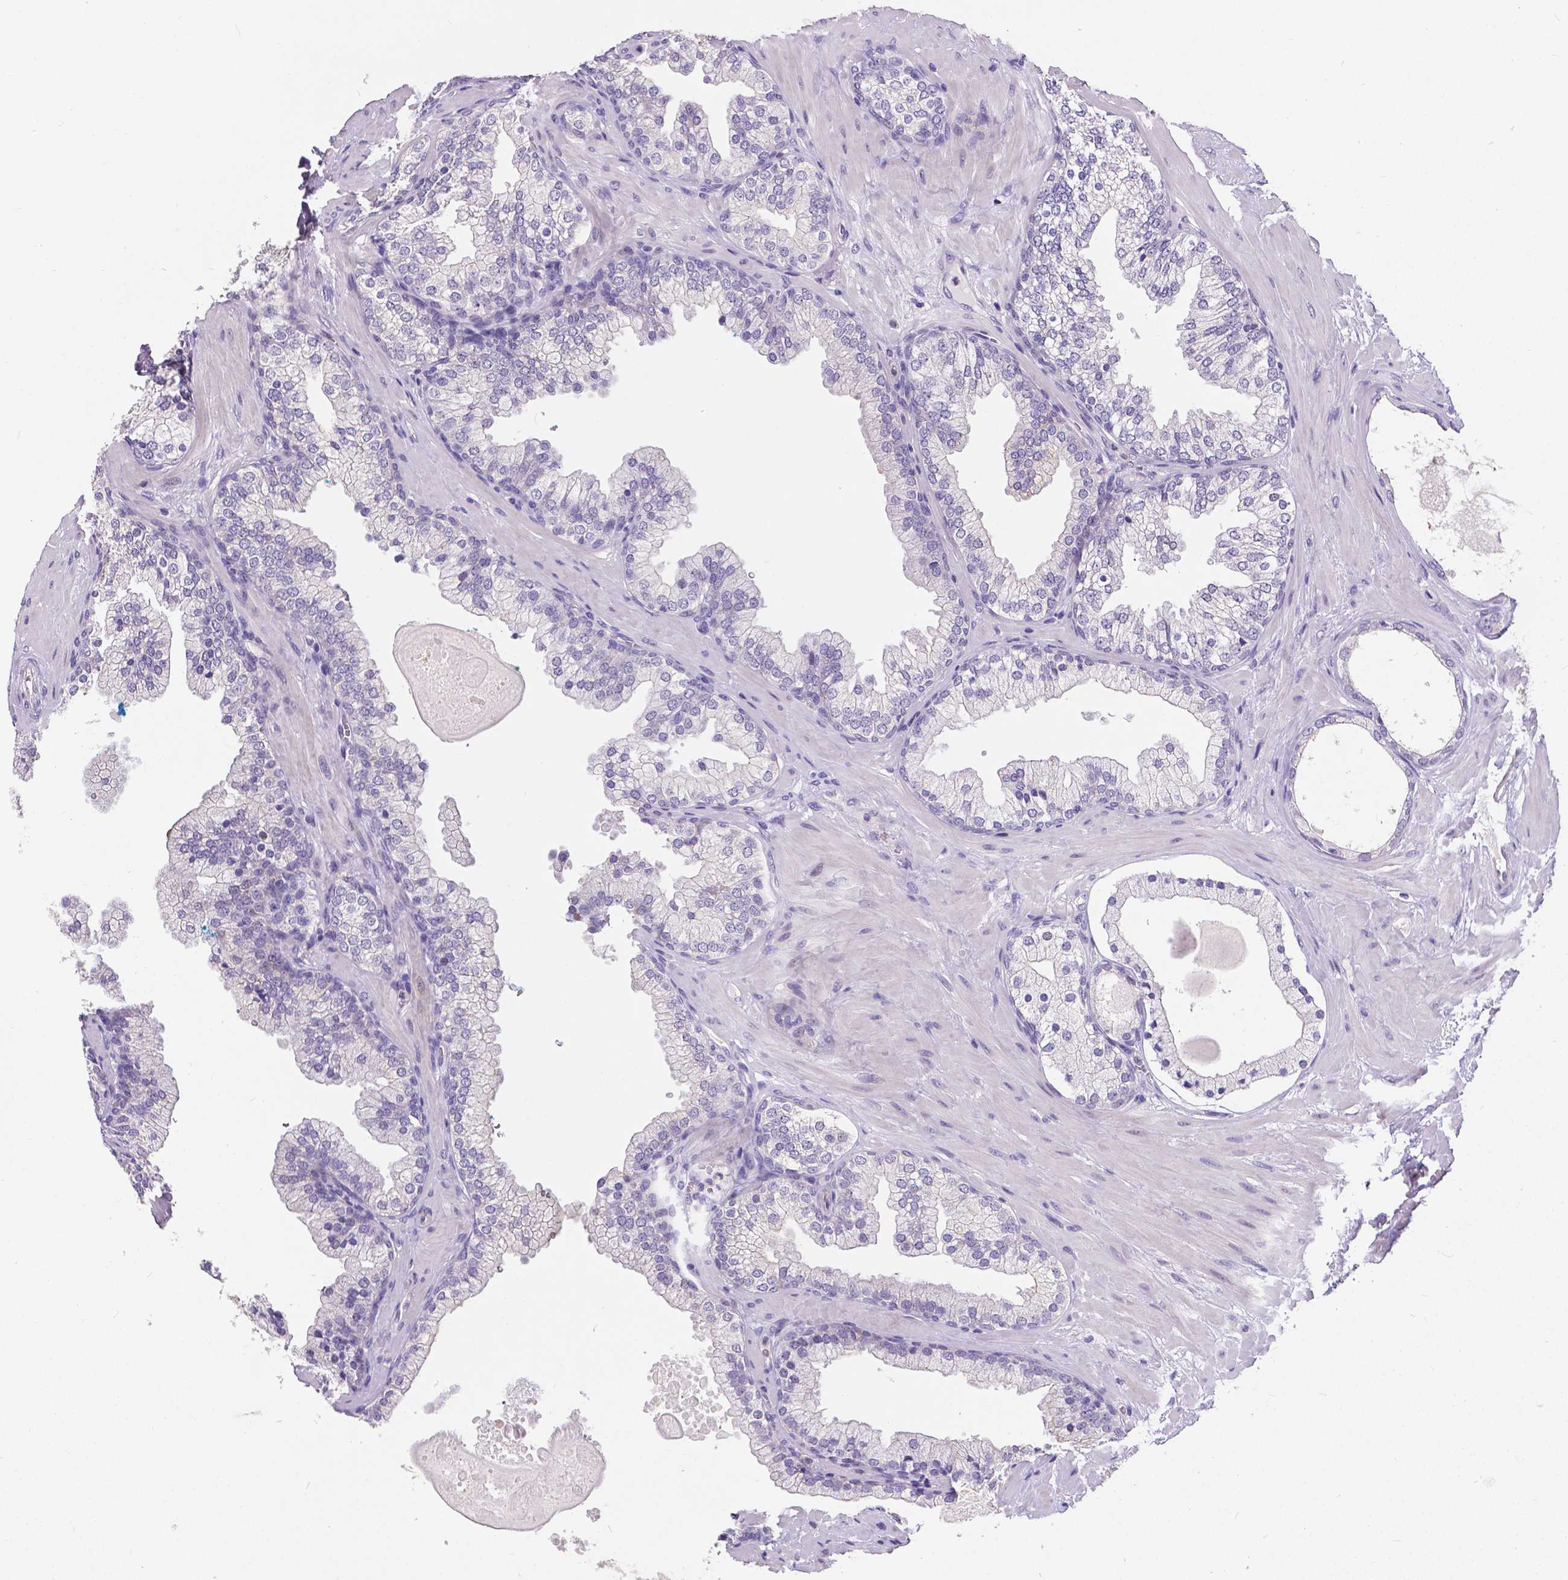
{"staining": {"intensity": "weak", "quantity": "<25%", "location": "cytoplasmic/membranous"}, "tissue": "prostate", "cell_type": "Glandular cells", "image_type": "normal", "snomed": [{"axis": "morphology", "description": "Normal tissue, NOS"}, {"axis": "topography", "description": "Prostate"}, {"axis": "topography", "description": "Peripheral nerve tissue"}], "caption": "Prostate stained for a protein using IHC demonstrates no expression glandular cells.", "gene": "OCLN", "patient": {"sex": "male", "age": 61}}